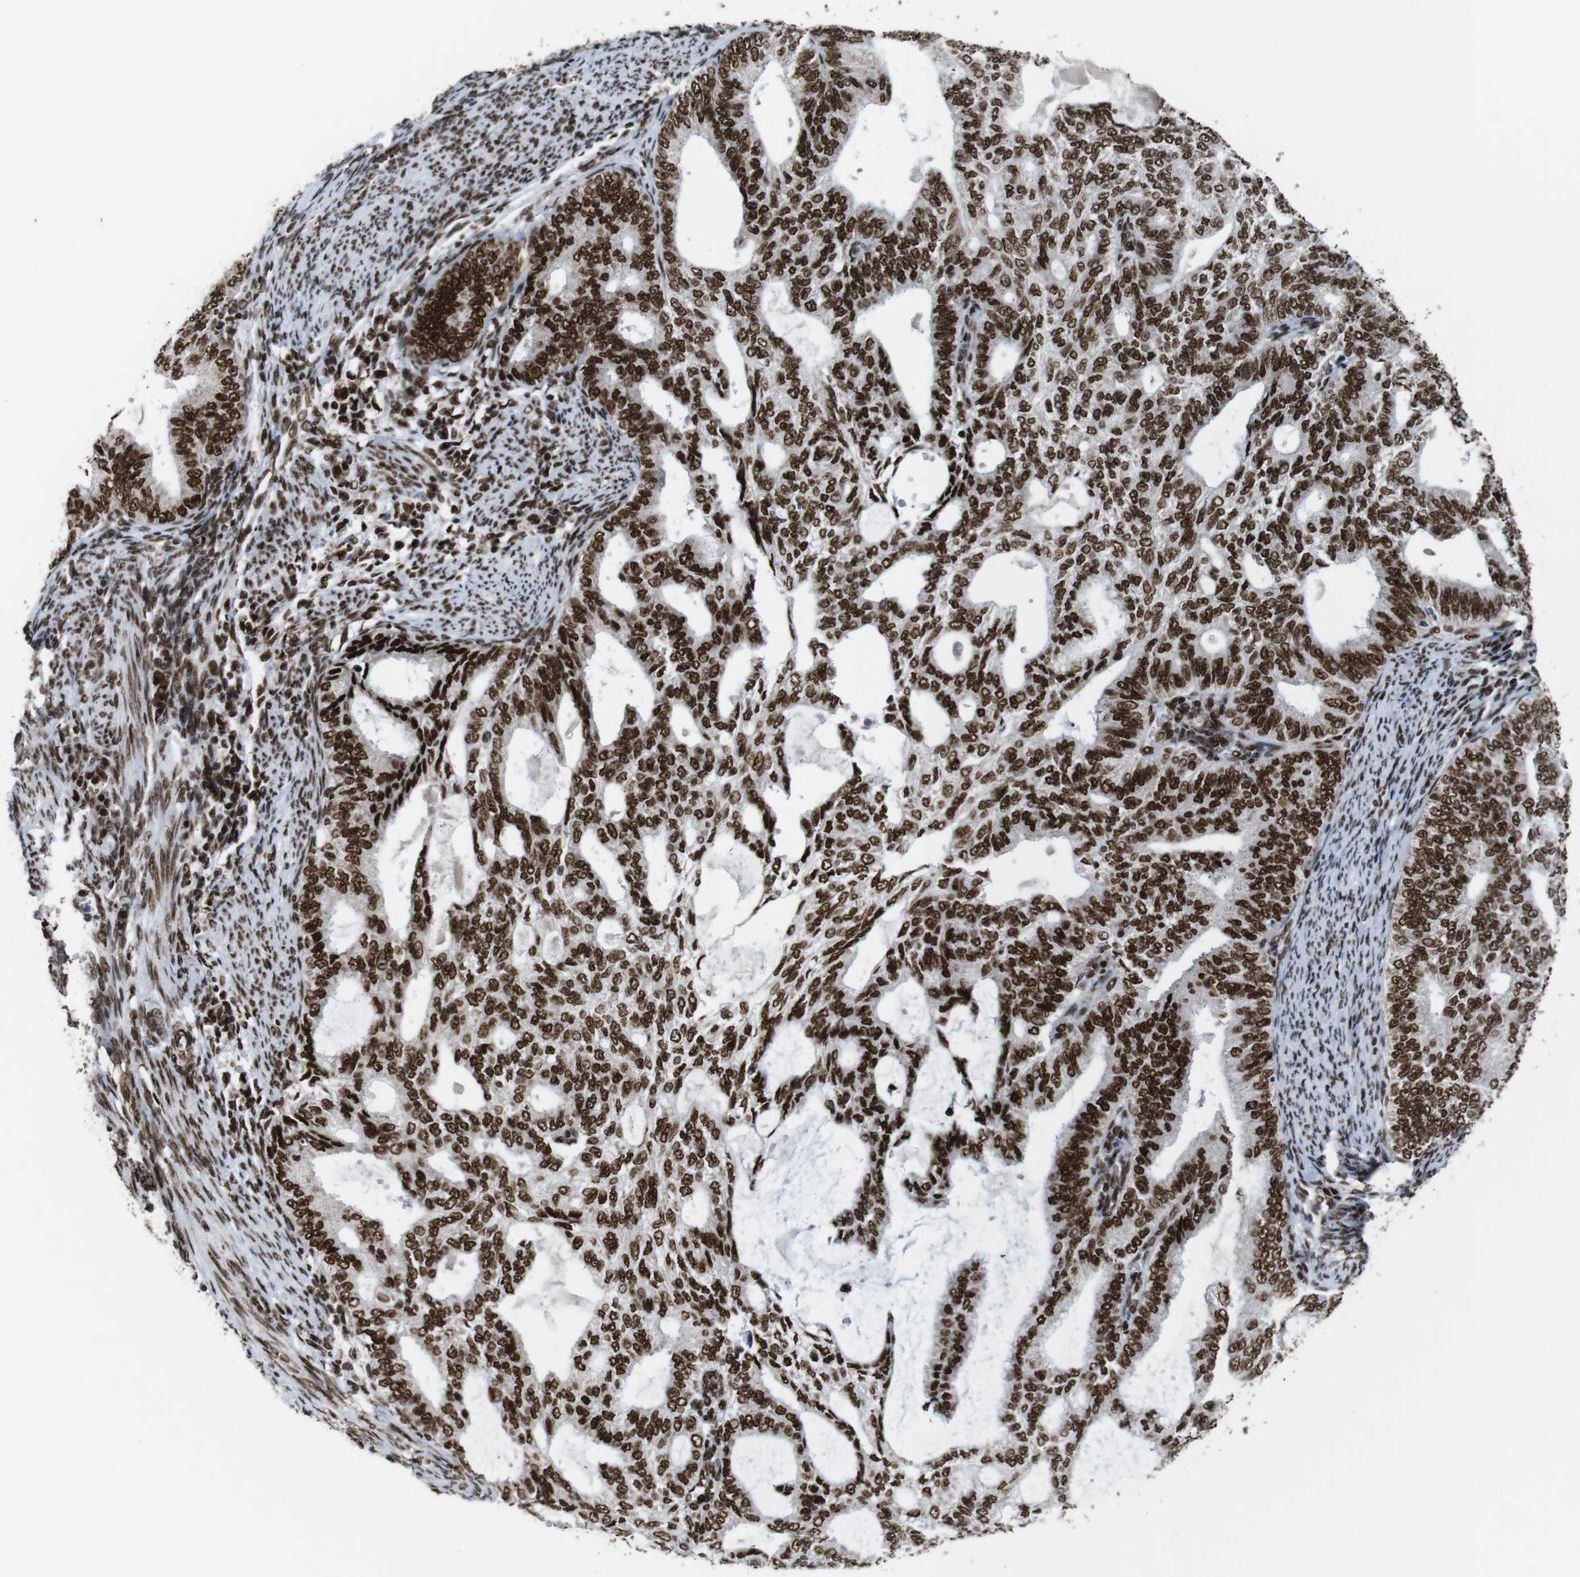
{"staining": {"intensity": "strong", "quantity": ">75%", "location": "nuclear"}, "tissue": "endometrial cancer", "cell_type": "Tumor cells", "image_type": "cancer", "snomed": [{"axis": "morphology", "description": "Adenocarcinoma, NOS"}, {"axis": "topography", "description": "Endometrium"}], "caption": "About >75% of tumor cells in human endometrial cancer (adenocarcinoma) exhibit strong nuclear protein staining as visualized by brown immunohistochemical staining.", "gene": "ROMO1", "patient": {"sex": "female", "age": 58}}